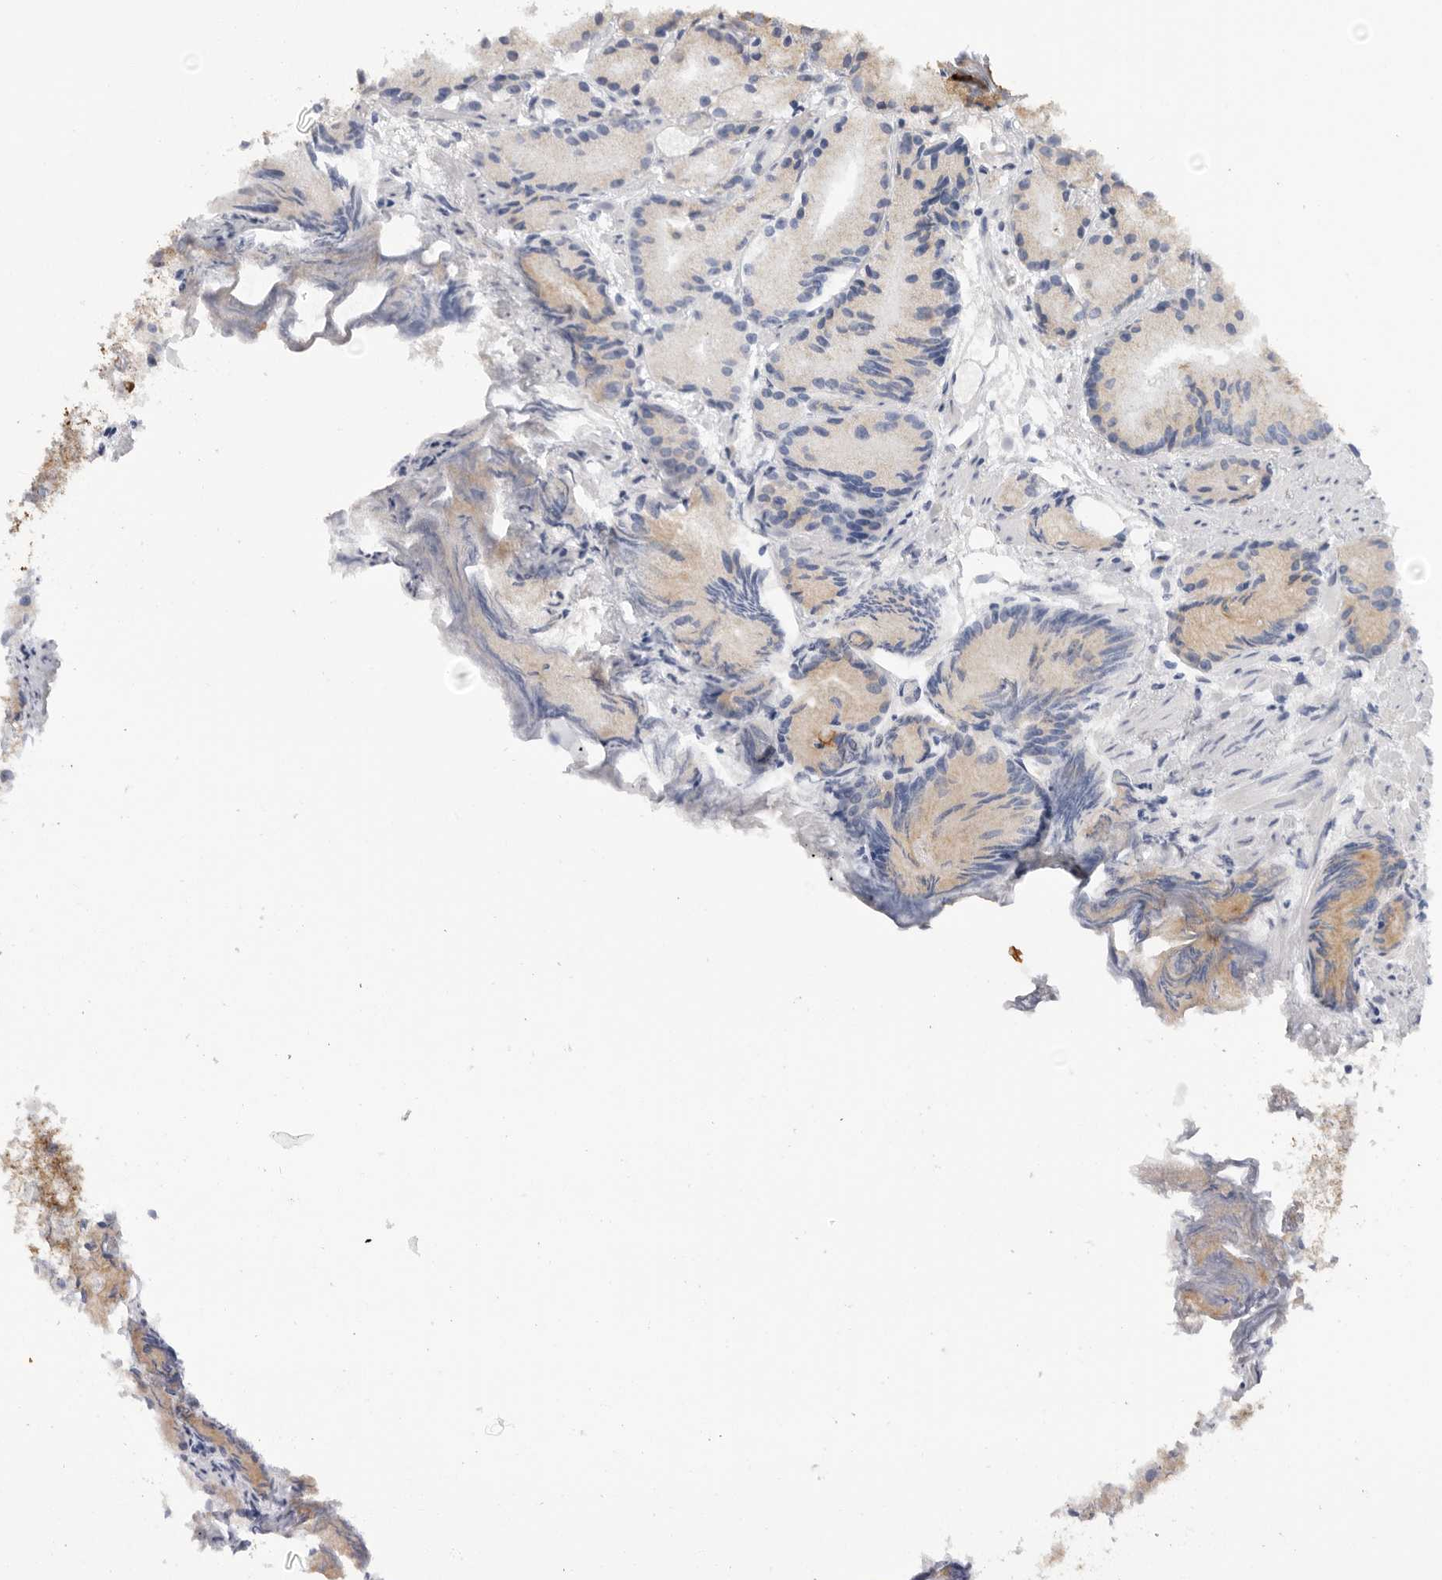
{"staining": {"intensity": "moderate", "quantity": ">75%", "location": "cytoplasmic/membranous"}, "tissue": "prostate cancer", "cell_type": "Tumor cells", "image_type": "cancer", "snomed": [{"axis": "morphology", "description": "Adenocarcinoma, Low grade"}, {"axis": "topography", "description": "Prostate"}], "caption": "Tumor cells reveal medium levels of moderate cytoplasmic/membranous positivity in approximately >75% of cells in prostate cancer (adenocarcinoma (low-grade)).", "gene": "MTFR1L", "patient": {"sex": "male", "age": 88}}